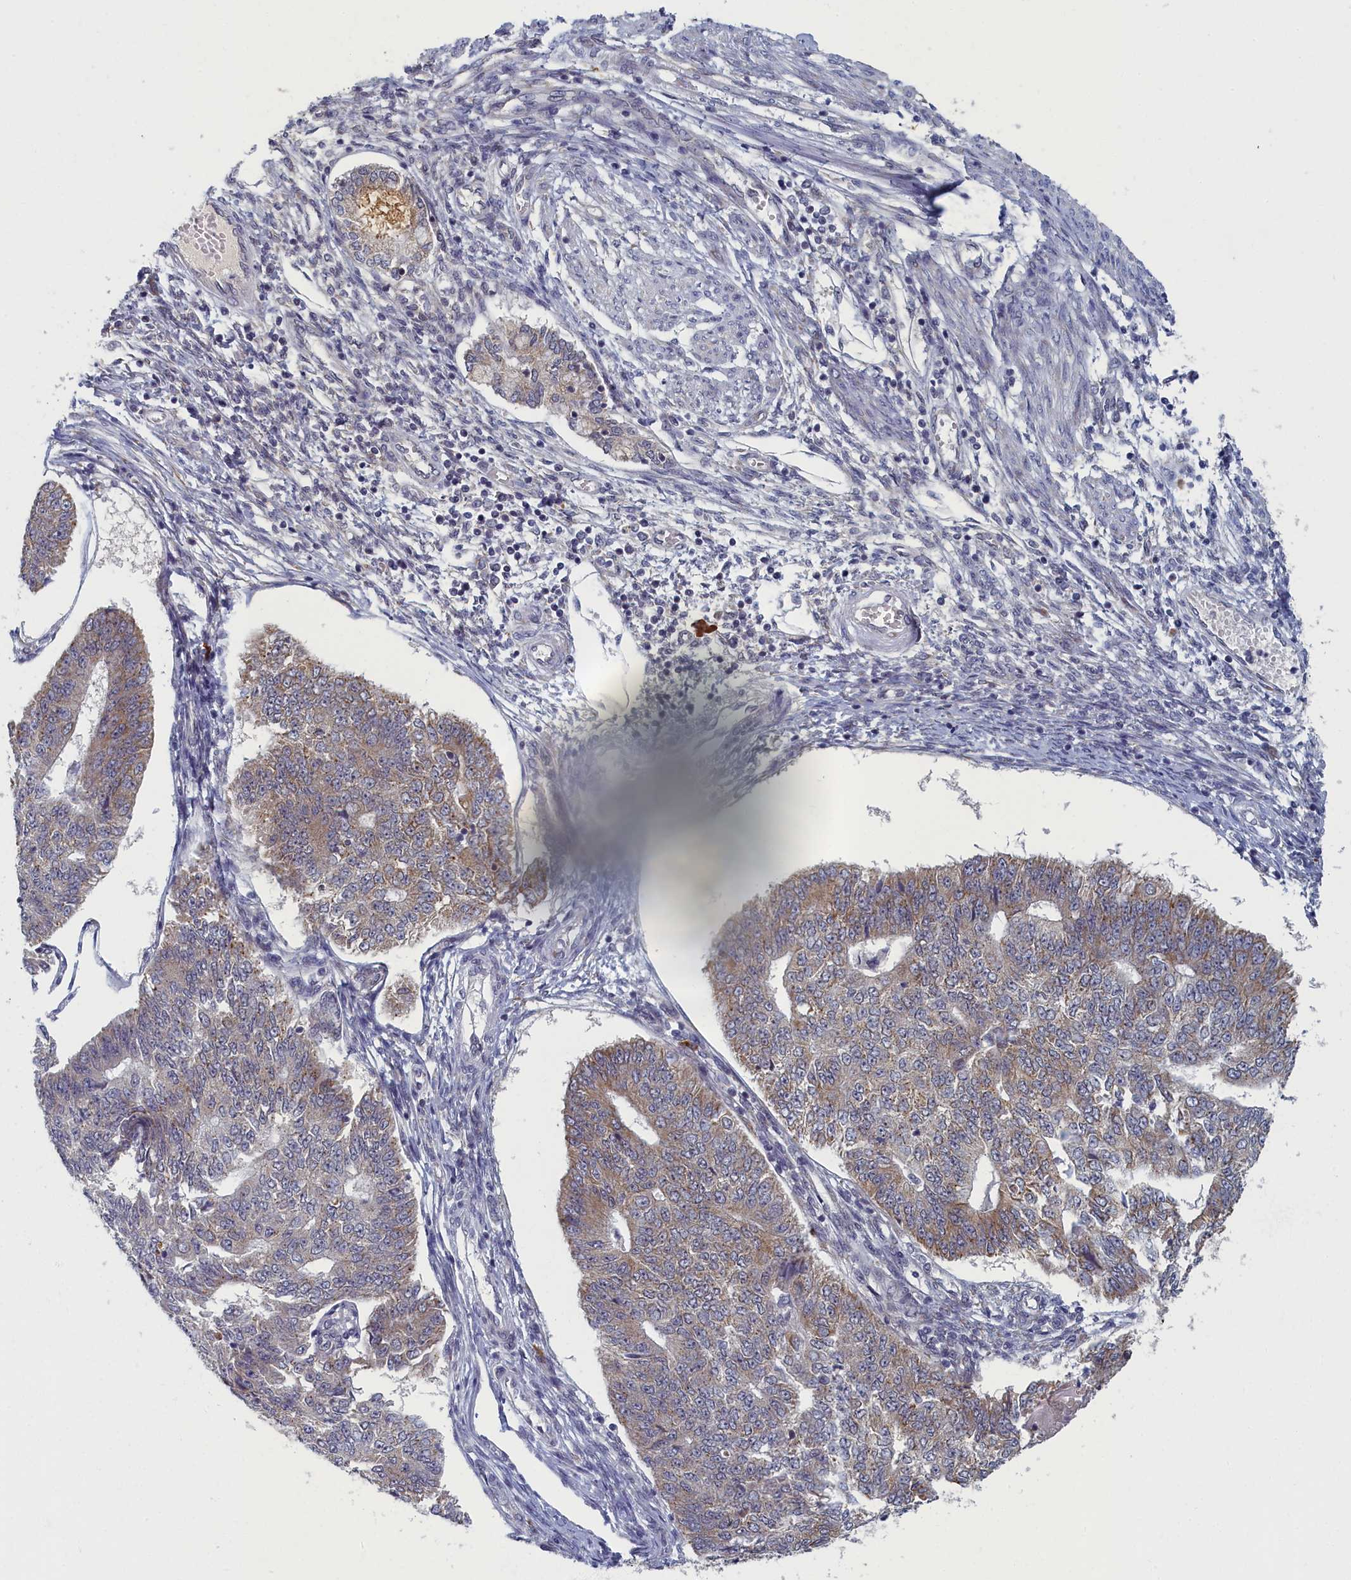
{"staining": {"intensity": "weak", "quantity": "25%-75%", "location": "nuclear"}, "tissue": "endometrial cancer", "cell_type": "Tumor cells", "image_type": "cancer", "snomed": [{"axis": "morphology", "description": "Adenocarcinoma, NOS"}, {"axis": "topography", "description": "Endometrium"}], "caption": "Protein staining of endometrial adenocarcinoma tissue displays weak nuclear expression in about 25%-75% of tumor cells.", "gene": "DNAJC17", "patient": {"sex": "female", "age": 32}}